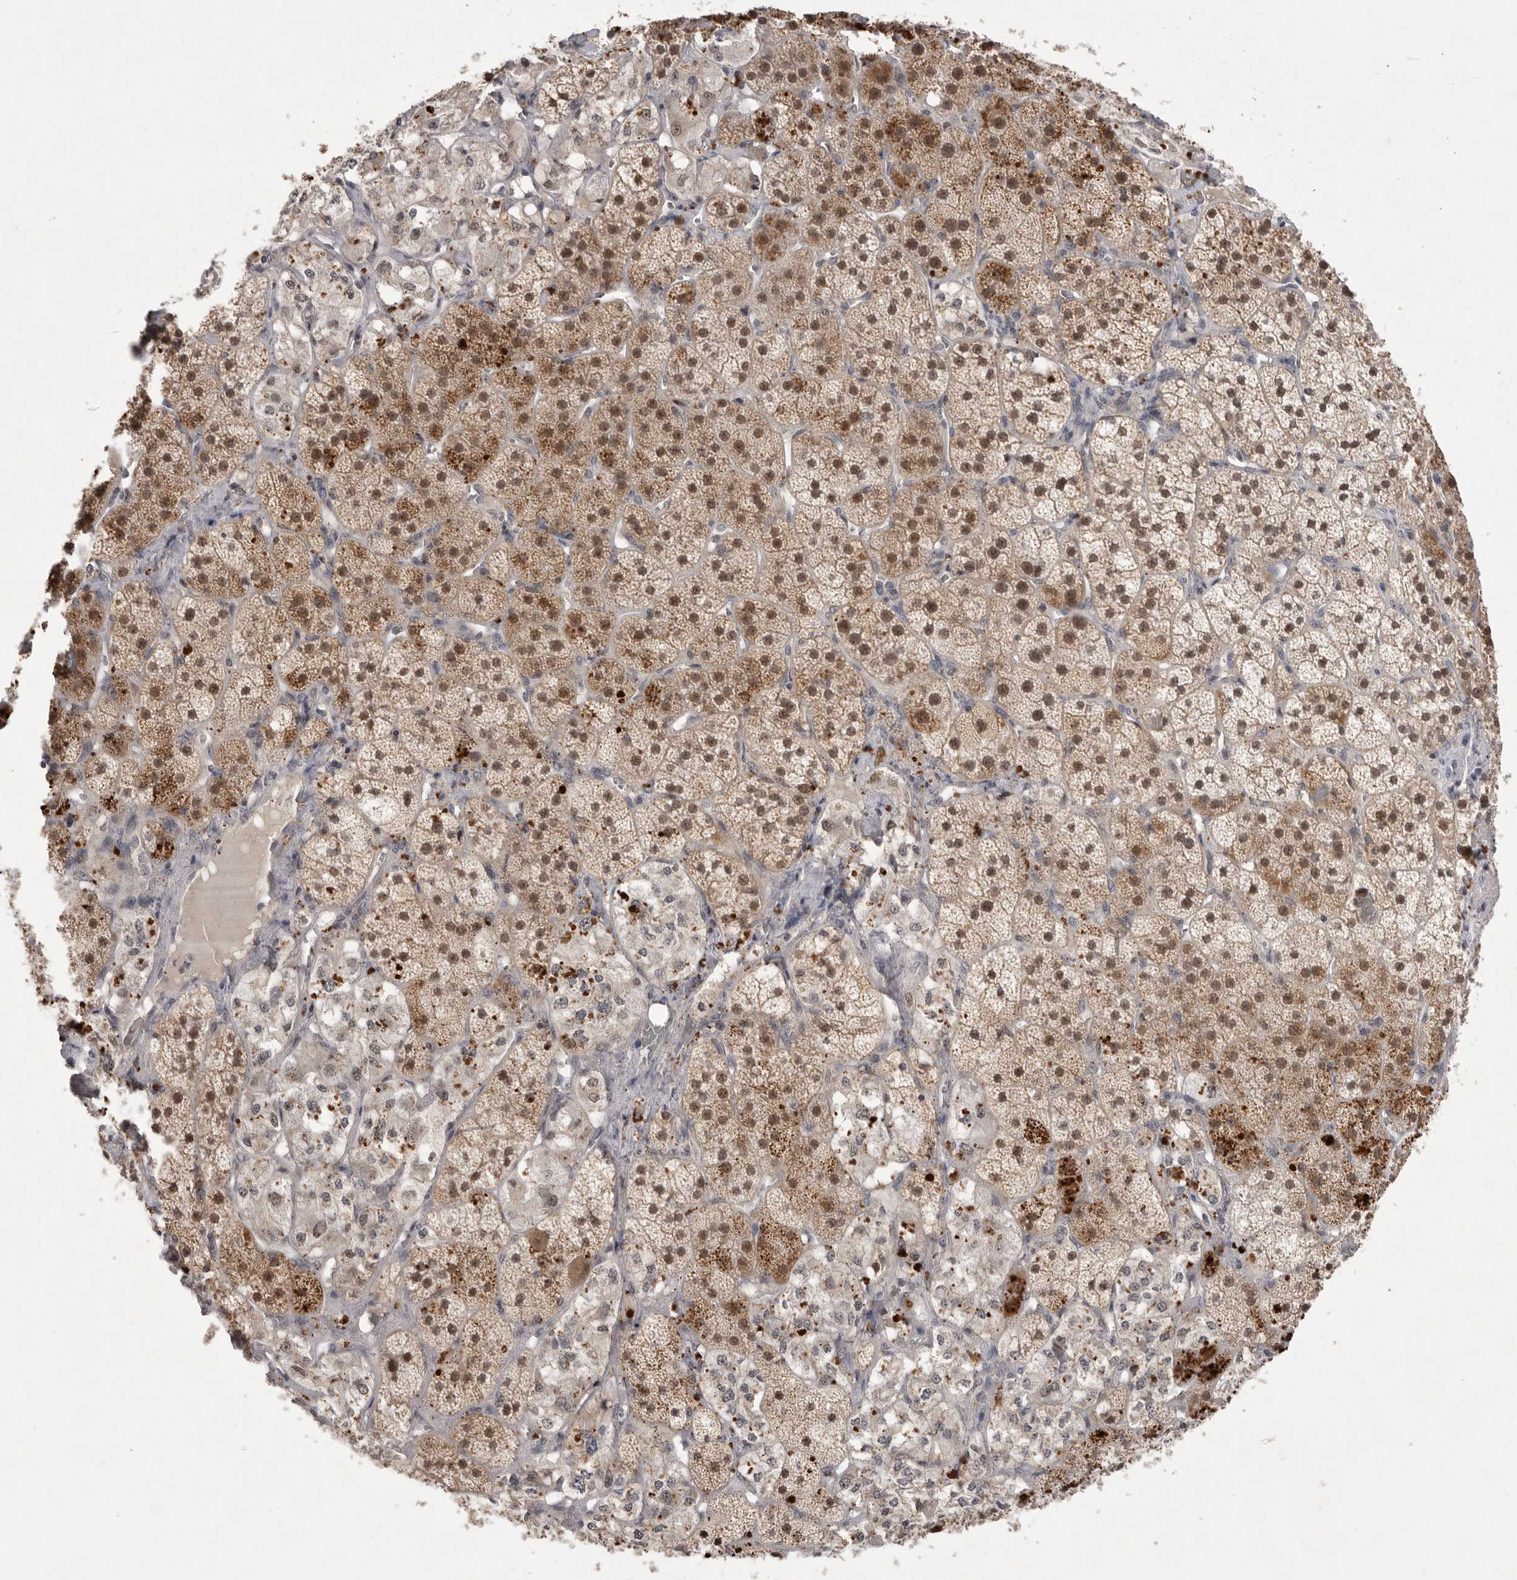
{"staining": {"intensity": "moderate", "quantity": ">75%", "location": "cytoplasmic/membranous,nuclear"}, "tissue": "adrenal gland", "cell_type": "Glandular cells", "image_type": "normal", "snomed": [{"axis": "morphology", "description": "Normal tissue, NOS"}, {"axis": "topography", "description": "Adrenal gland"}], "caption": "Brown immunohistochemical staining in normal adrenal gland displays moderate cytoplasmic/membranous,nuclear expression in approximately >75% of glandular cells.", "gene": "HUS1", "patient": {"sex": "male", "age": 57}}